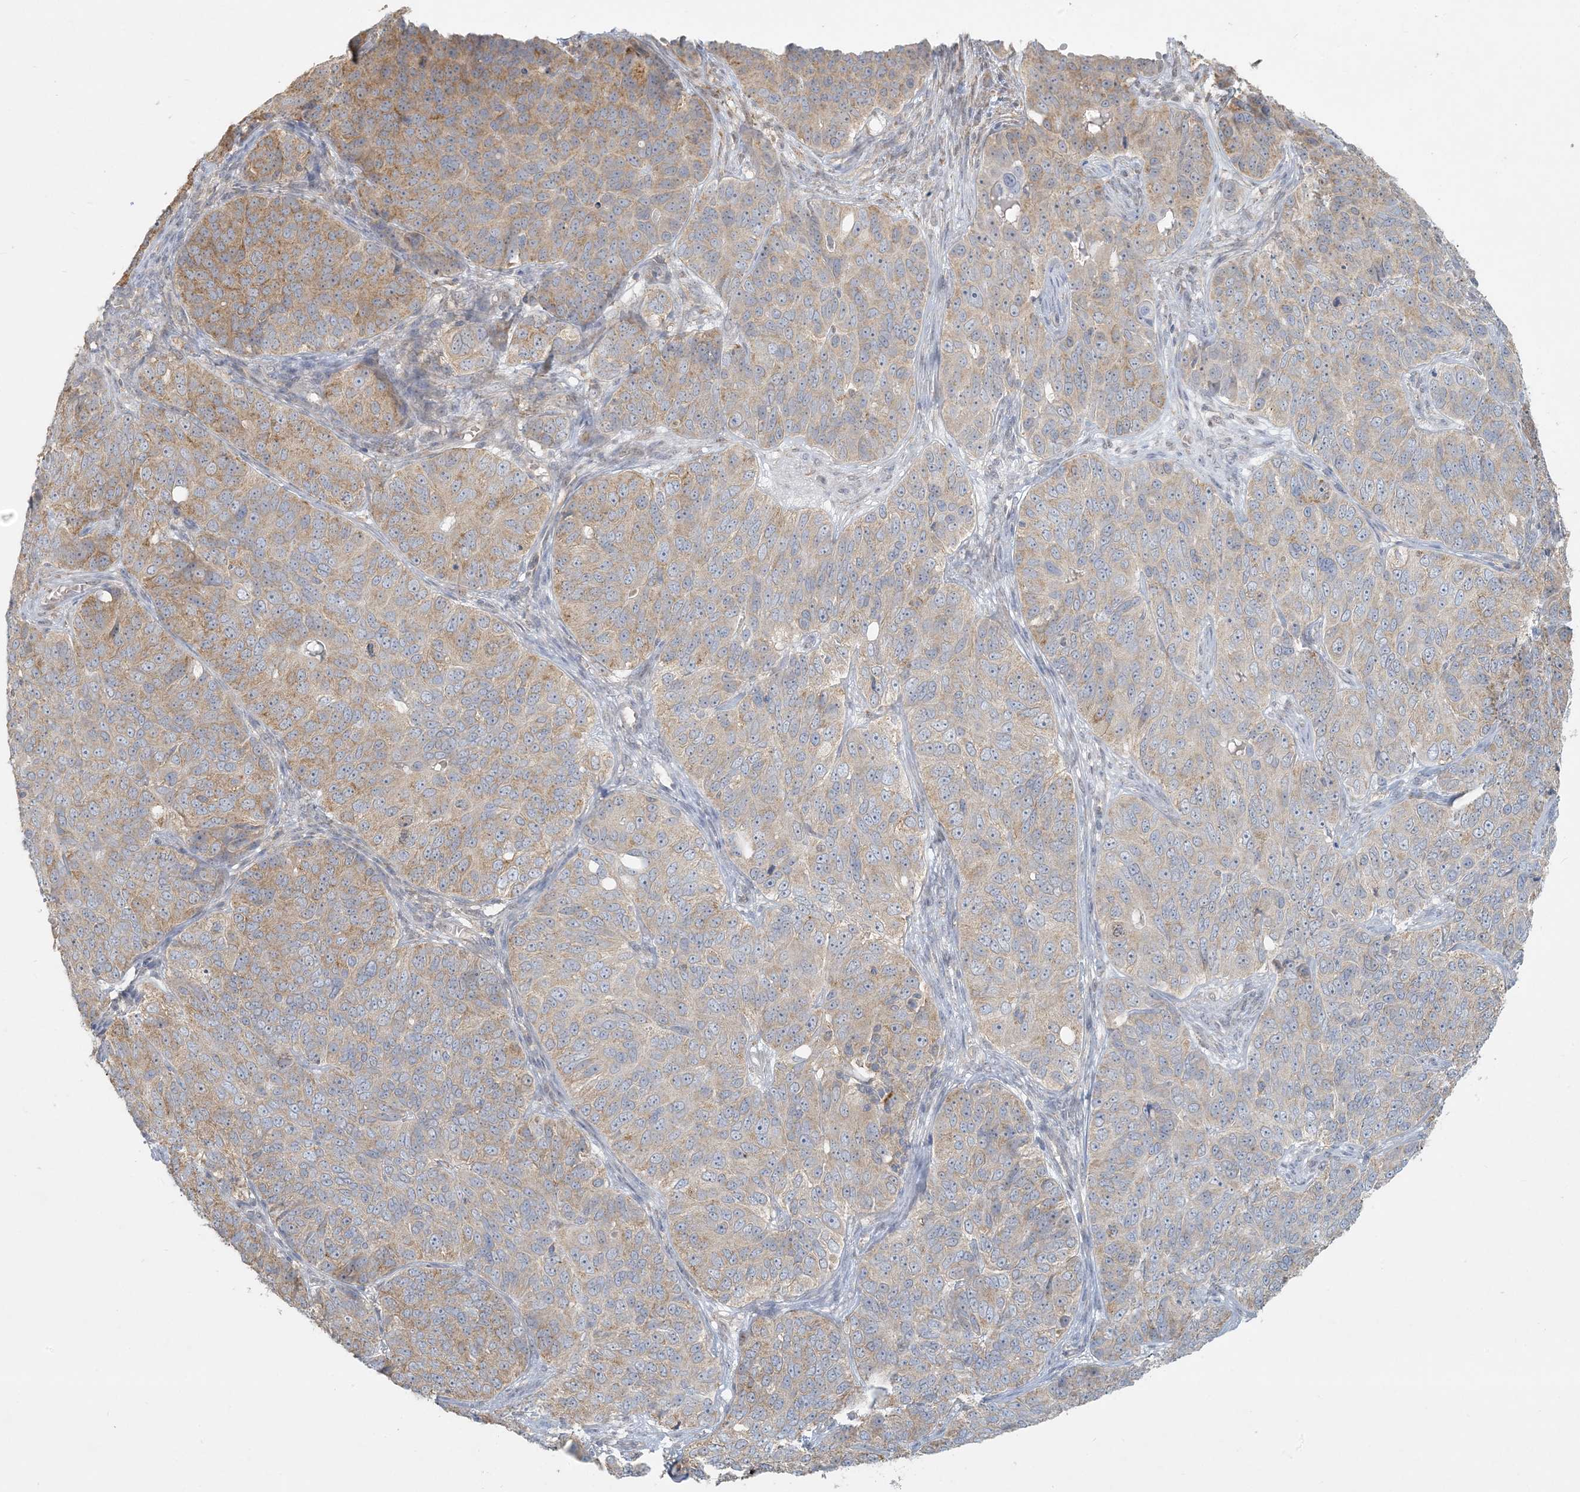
{"staining": {"intensity": "weak", "quantity": "25%-75%", "location": "cytoplasmic/membranous"}, "tissue": "ovarian cancer", "cell_type": "Tumor cells", "image_type": "cancer", "snomed": [{"axis": "morphology", "description": "Carcinoma, endometroid"}, {"axis": "topography", "description": "Ovary"}], "caption": "Immunohistochemical staining of human endometroid carcinoma (ovarian) displays weak cytoplasmic/membranous protein positivity in about 25%-75% of tumor cells.", "gene": "HACL1", "patient": {"sex": "female", "age": 51}}